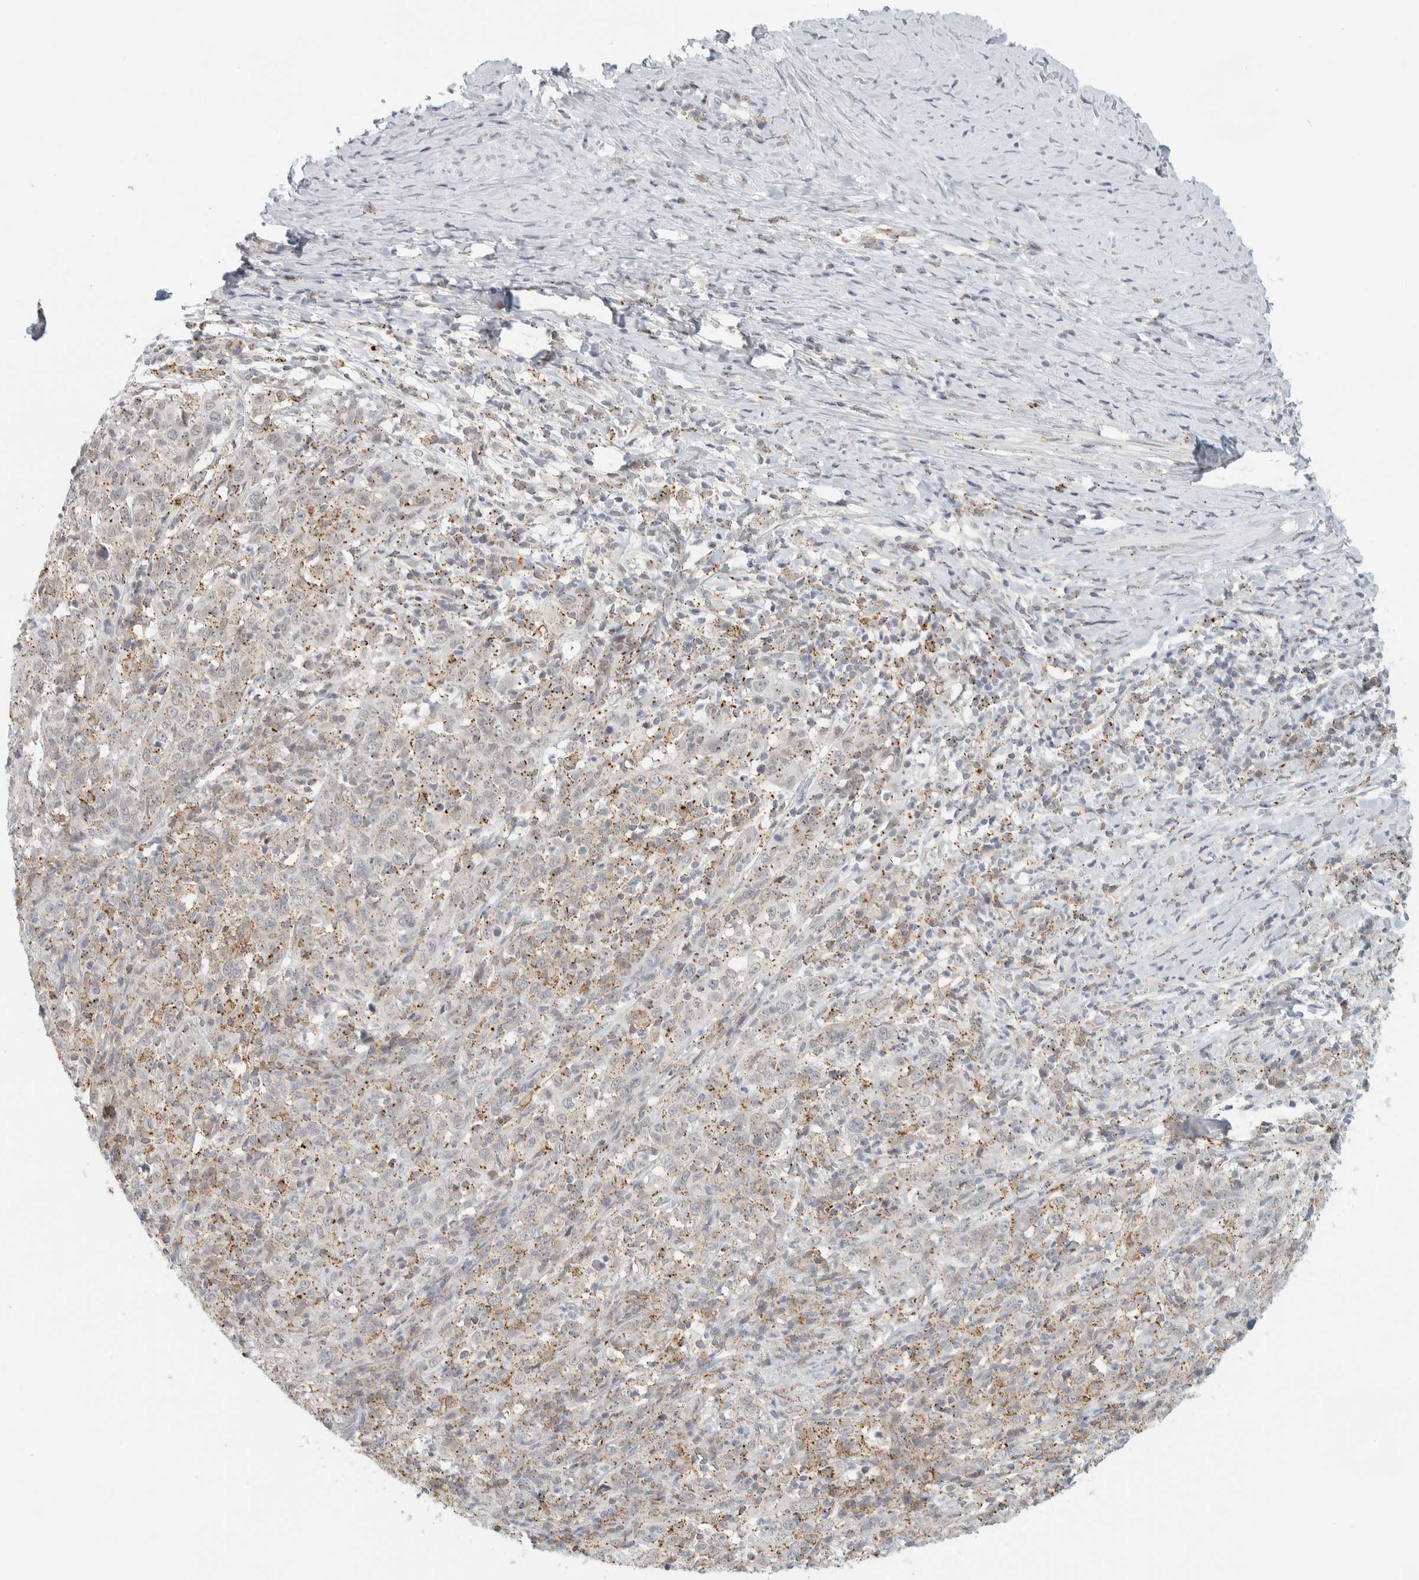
{"staining": {"intensity": "weak", "quantity": ">75%", "location": "cytoplasmic/membranous"}, "tissue": "cervical cancer", "cell_type": "Tumor cells", "image_type": "cancer", "snomed": [{"axis": "morphology", "description": "Squamous cell carcinoma, NOS"}, {"axis": "topography", "description": "Cervix"}], "caption": "This histopathology image shows IHC staining of human cervical cancer (squamous cell carcinoma), with low weak cytoplasmic/membranous staining in about >75% of tumor cells.", "gene": "CDH17", "patient": {"sex": "female", "age": 46}}